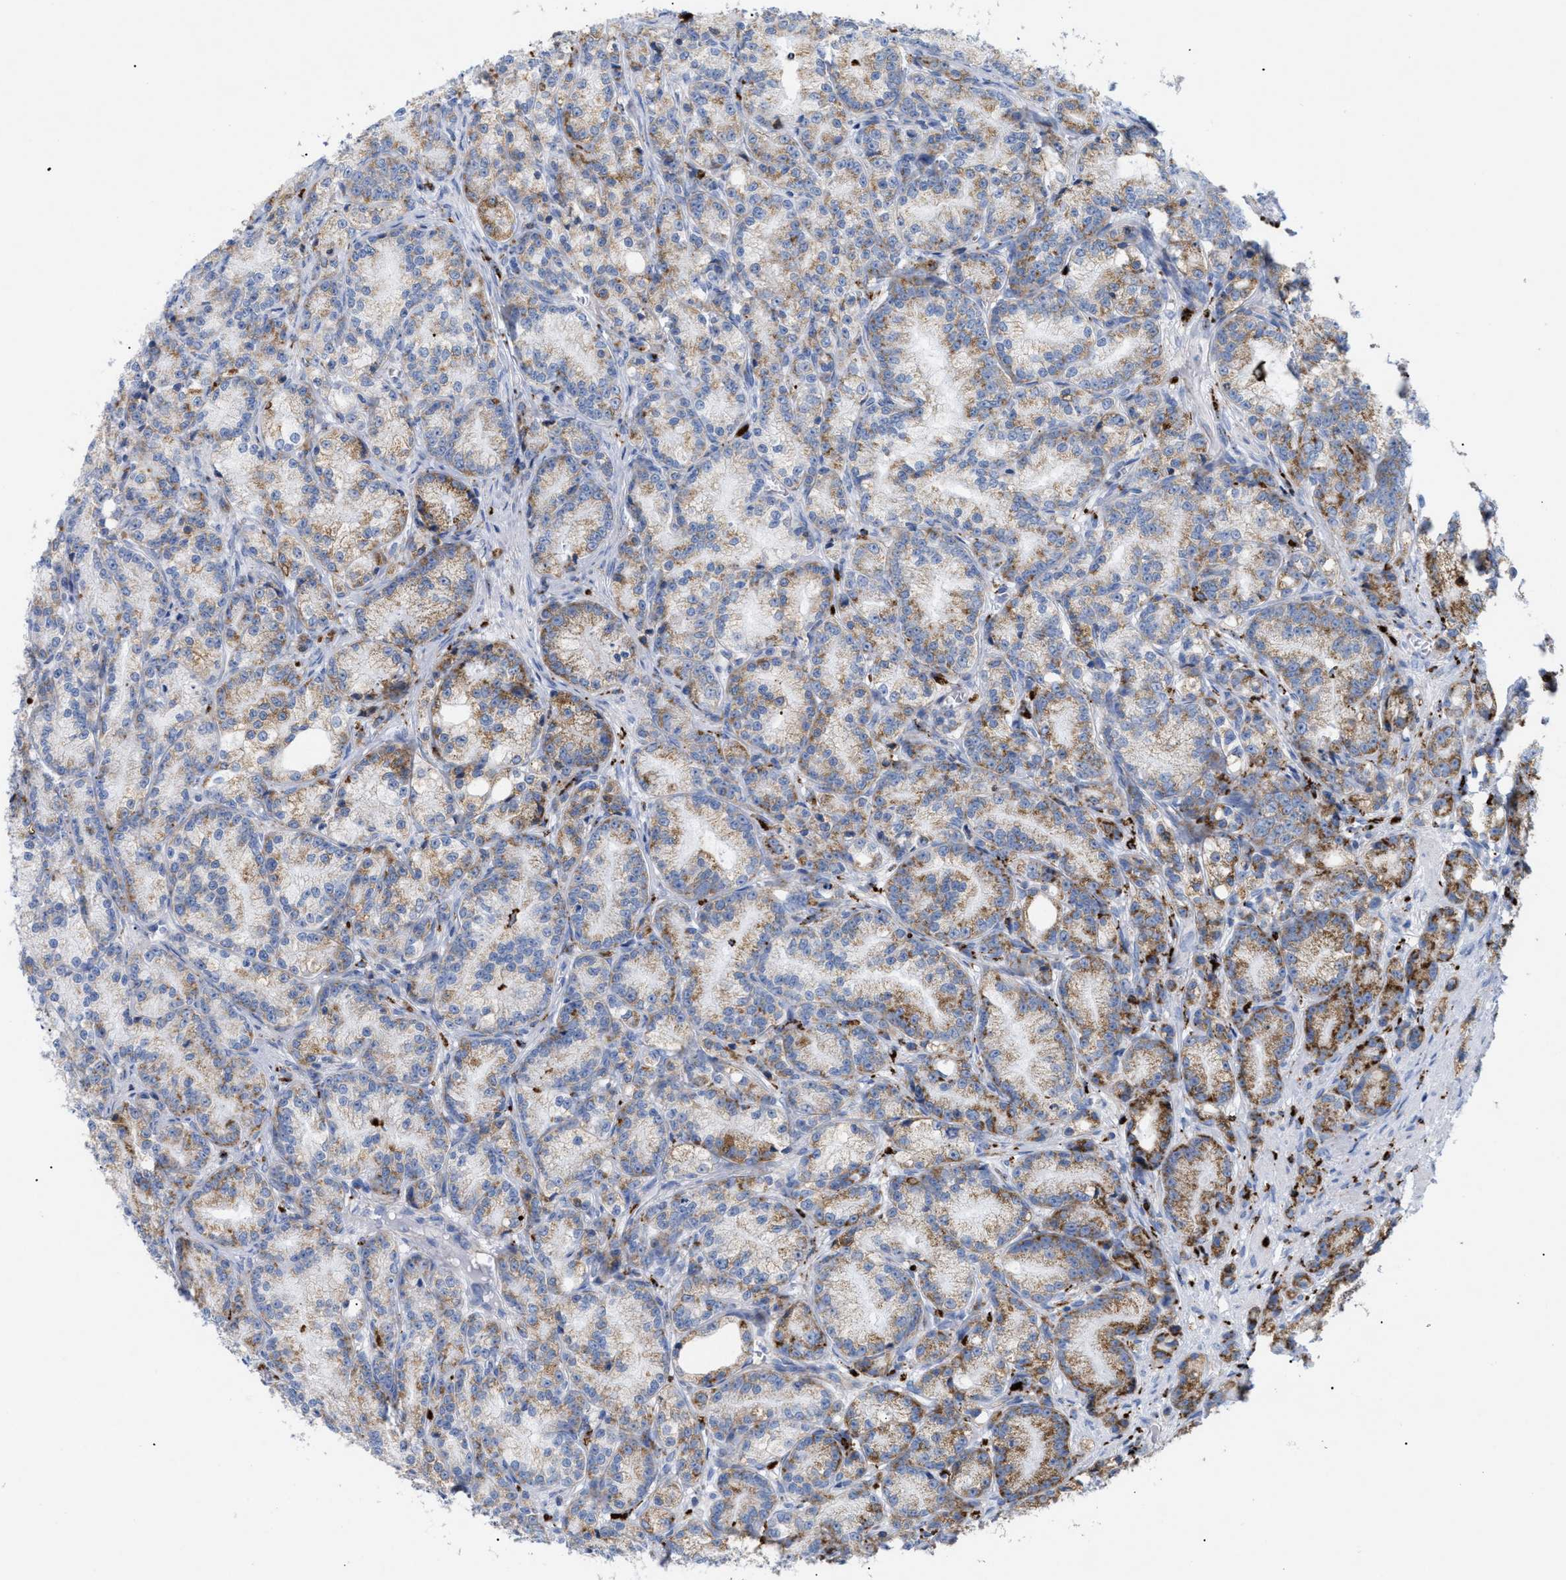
{"staining": {"intensity": "moderate", "quantity": ">75%", "location": "cytoplasmic/membranous"}, "tissue": "prostate cancer", "cell_type": "Tumor cells", "image_type": "cancer", "snomed": [{"axis": "morphology", "description": "Adenocarcinoma, Low grade"}, {"axis": "topography", "description": "Prostate"}], "caption": "Immunohistochemical staining of human prostate cancer reveals medium levels of moderate cytoplasmic/membranous protein positivity in about >75% of tumor cells.", "gene": "DRAM2", "patient": {"sex": "male", "age": 89}}